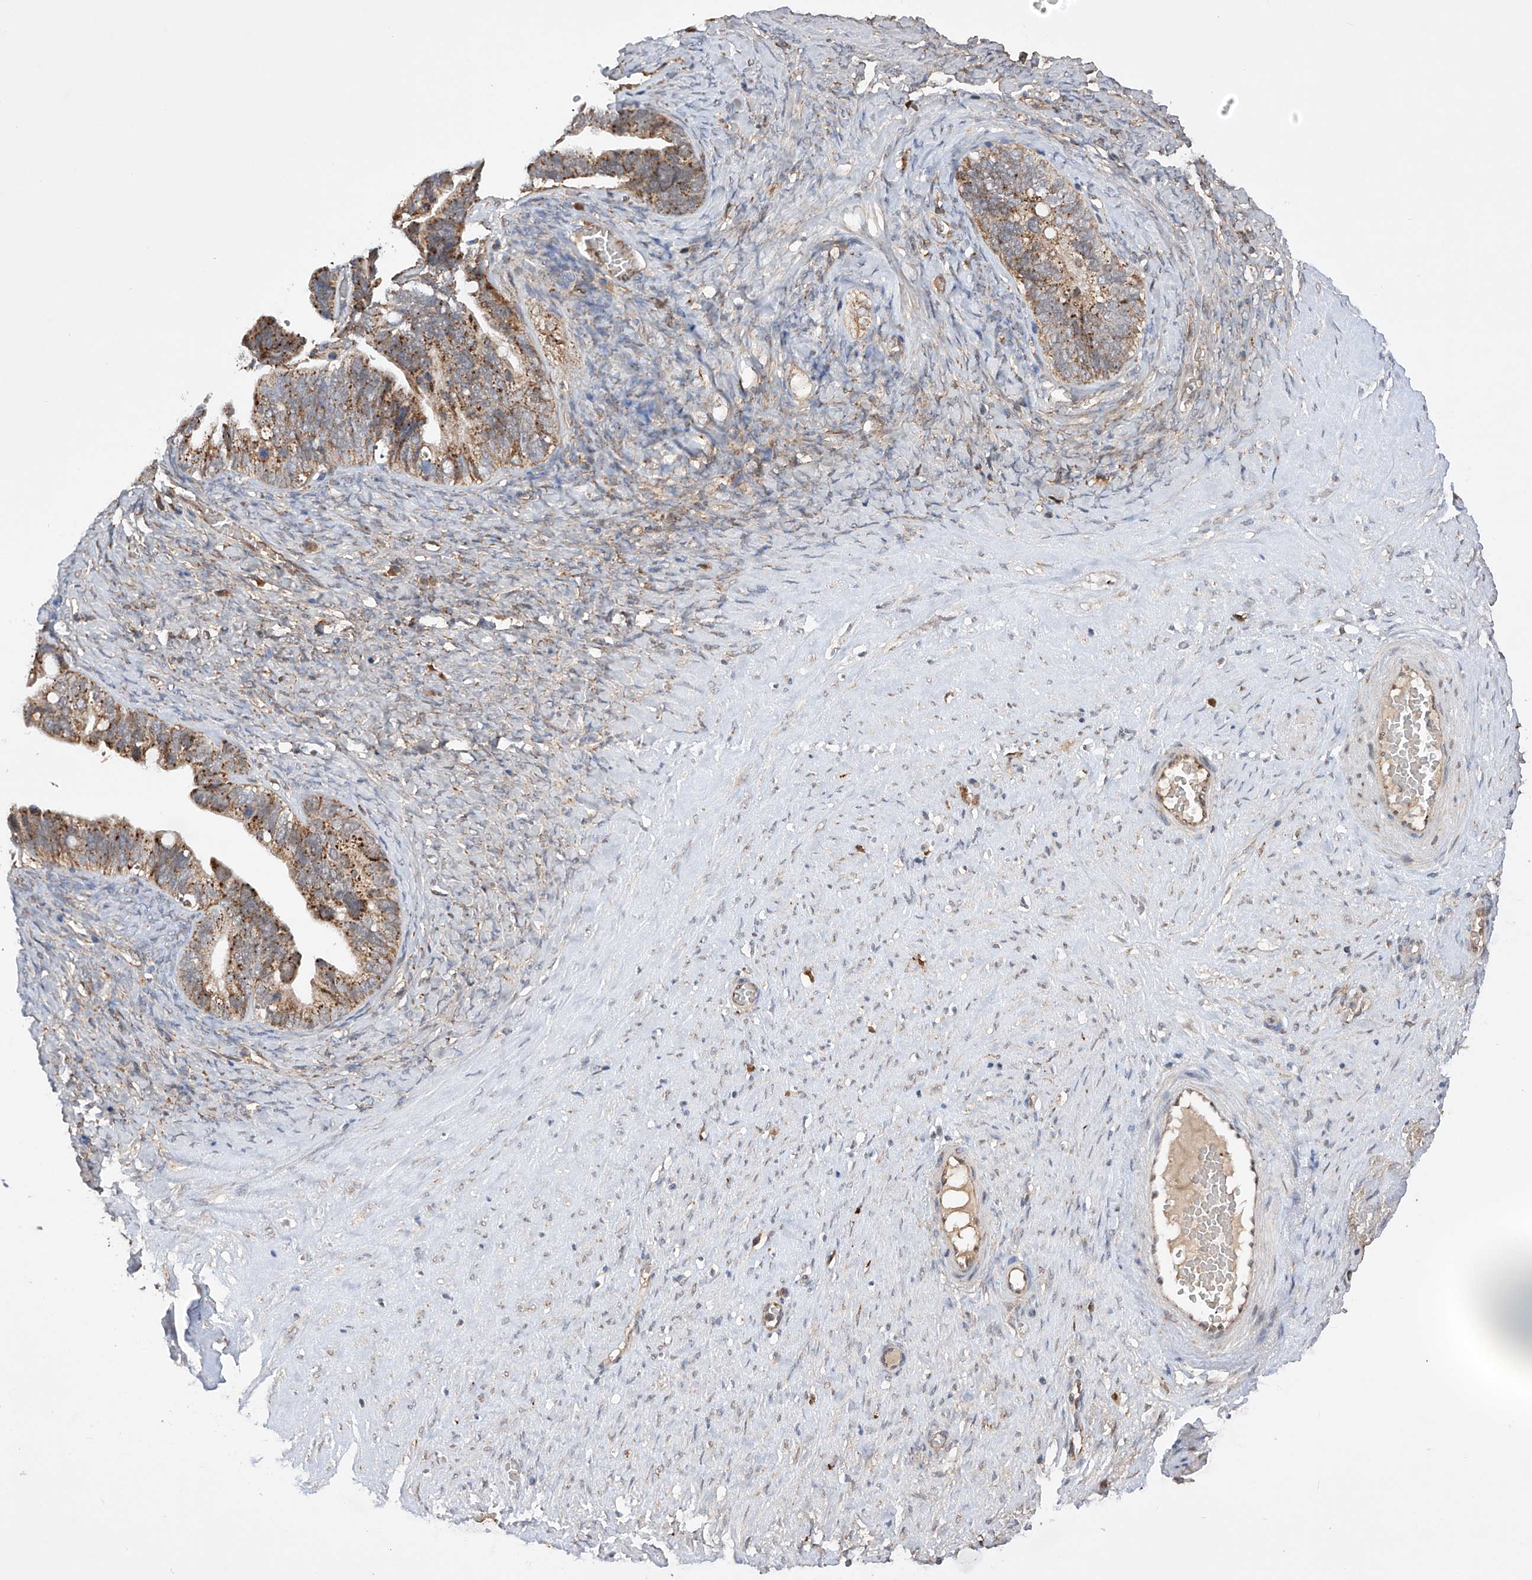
{"staining": {"intensity": "strong", "quantity": ">75%", "location": "cytoplasmic/membranous"}, "tissue": "ovarian cancer", "cell_type": "Tumor cells", "image_type": "cancer", "snomed": [{"axis": "morphology", "description": "Cystadenocarcinoma, serous, NOS"}, {"axis": "topography", "description": "Ovary"}], "caption": "Immunohistochemistry (IHC) image of neoplastic tissue: ovarian serous cystadenocarcinoma stained using immunohistochemistry displays high levels of strong protein expression localized specifically in the cytoplasmic/membranous of tumor cells, appearing as a cytoplasmic/membranous brown color.", "gene": "SDHAF4", "patient": {"sex": "female", "age": 56}}